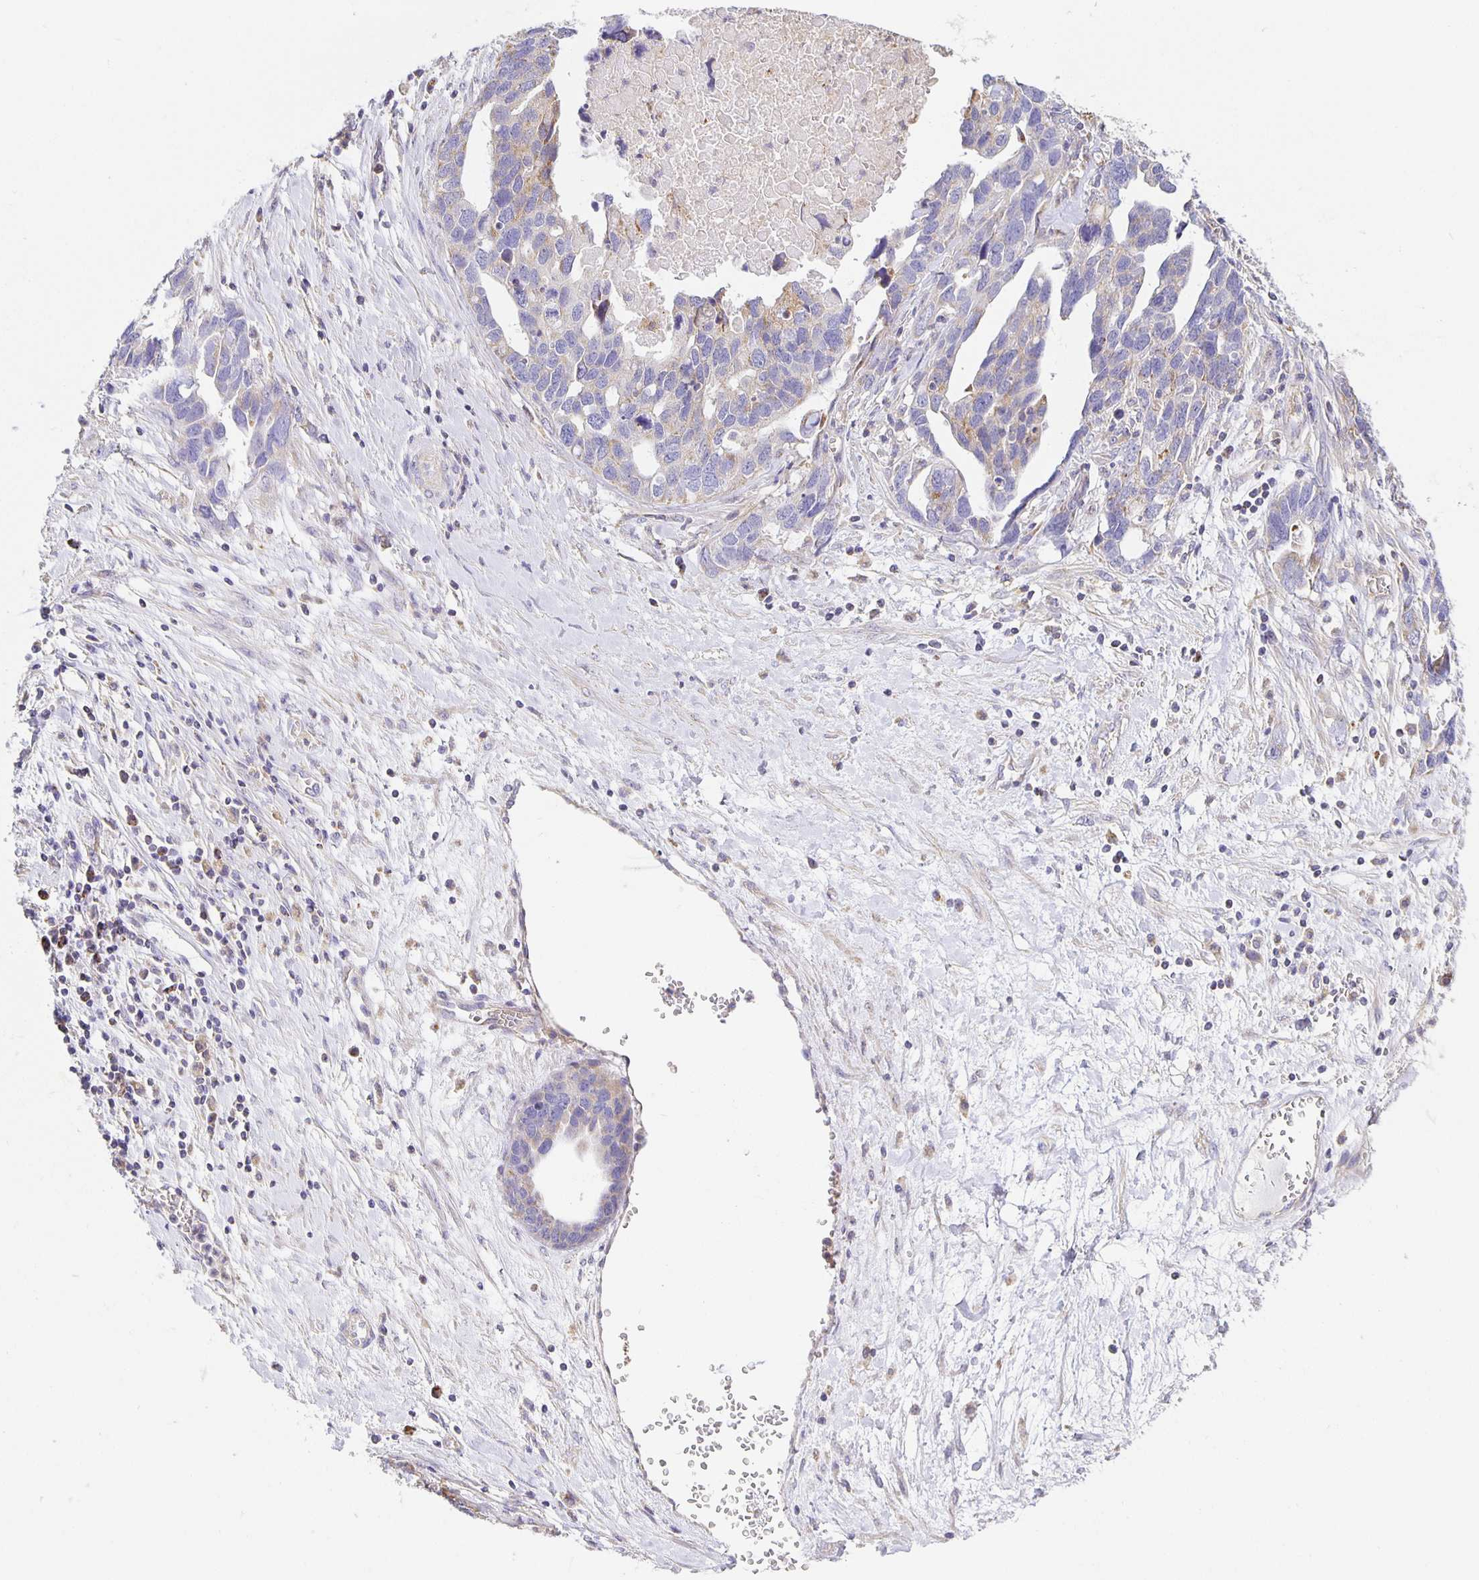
{"staining": {"intensity": "weak", "quantity": "<25%", "location": "cytoplasmic/membranous"}, "tissue": "ovarian cancer", "cell_type": "Tumor cells", "image_type": "cancer", "snomed": [{"axis": "morphology", "description": "Cystadenocarcinoma, serous, NOS"}, {"axis": "topography", "description": "Ovary"}], "caption": "This is an immunohistochemistry (IHC) image of ovarian cancer (serous cystadenocarcinoma). There is no expression in tumor cells.", "gene": "FLRT3", "patient": {"sex": "female", "age": 54}}